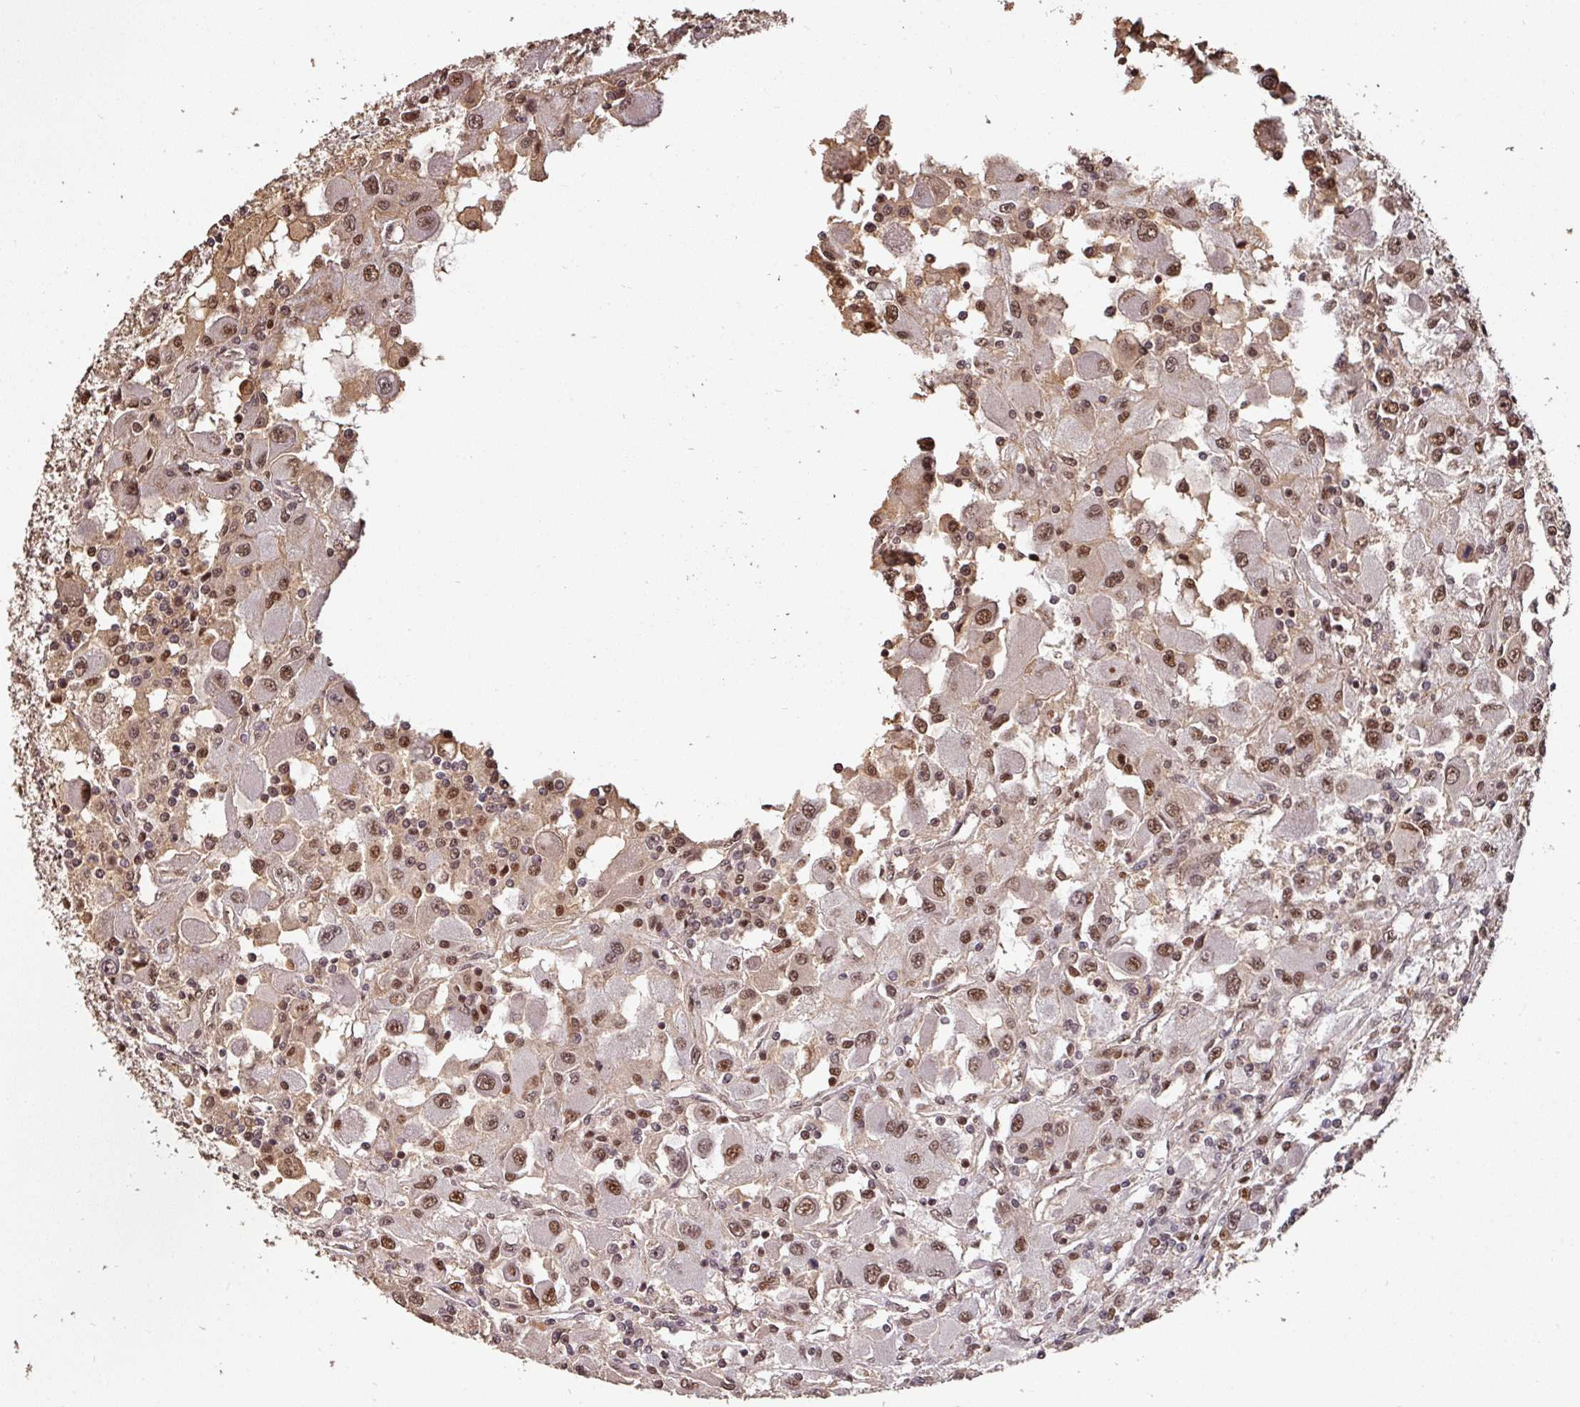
{"staining": {"intensity": "moderate", "quantity": ">75%", "location": "nuclear"}, "tissue": "renal cancer", "cell_type": "Tumor cells", "image_type": "cancer", "snomed": [{"axis": "morphology", "description": "Adenocarcinoma, NOS"}, {"axis": "topography", "description": "Kidney"}], "caption": "A brown stain labels moderate nuclear staining of a protein in human renal adenocarcinoma tumor cells. (DAB (3,3'-diaminobenzidine) IHC with brightfield microscopy, high magnification).", "gene": "POLD1", "patient": {"sex": "female", "age": 67}}